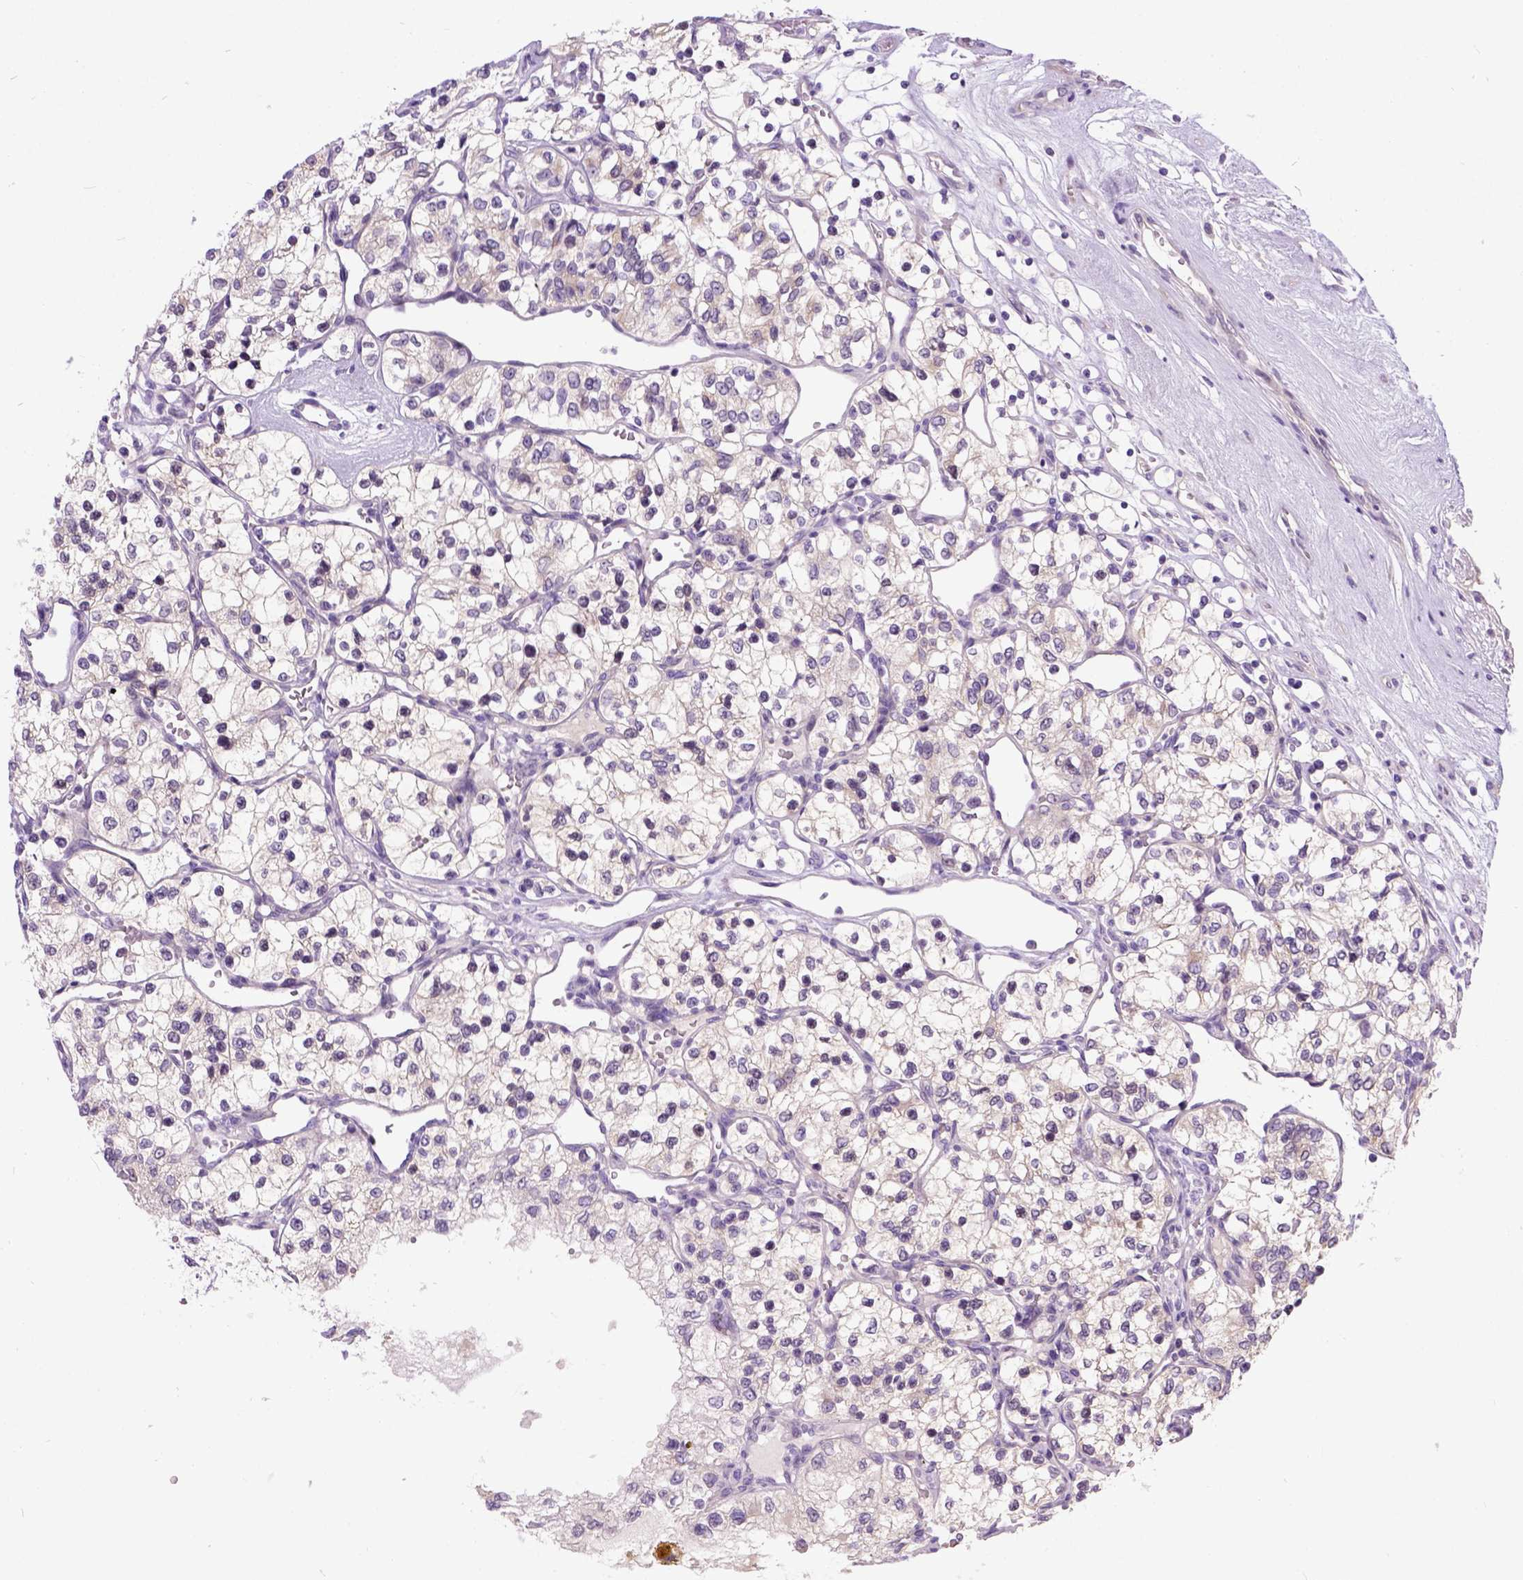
{"staining": {"intensity": "weak", "quantity": "25%-75%", "location": "cytoplasmic/membranous"}, "tissue": "renal cancer", "cell_type": "Tumor cells", "image_type": "cancer", "snomed": [{"axis": "morphology", "description": "Adenocarcinoma, NOS"}, {"axis": "topography", "description": "Kidney"}], "caption": "Weak cytoplasmic/membranous protein expression is appreciated in approximately 25%-75% of tumor cells in adenocarcinoma (renal).", "gene": "NEK5", "patient": {"sex": "female", "age": 69}}